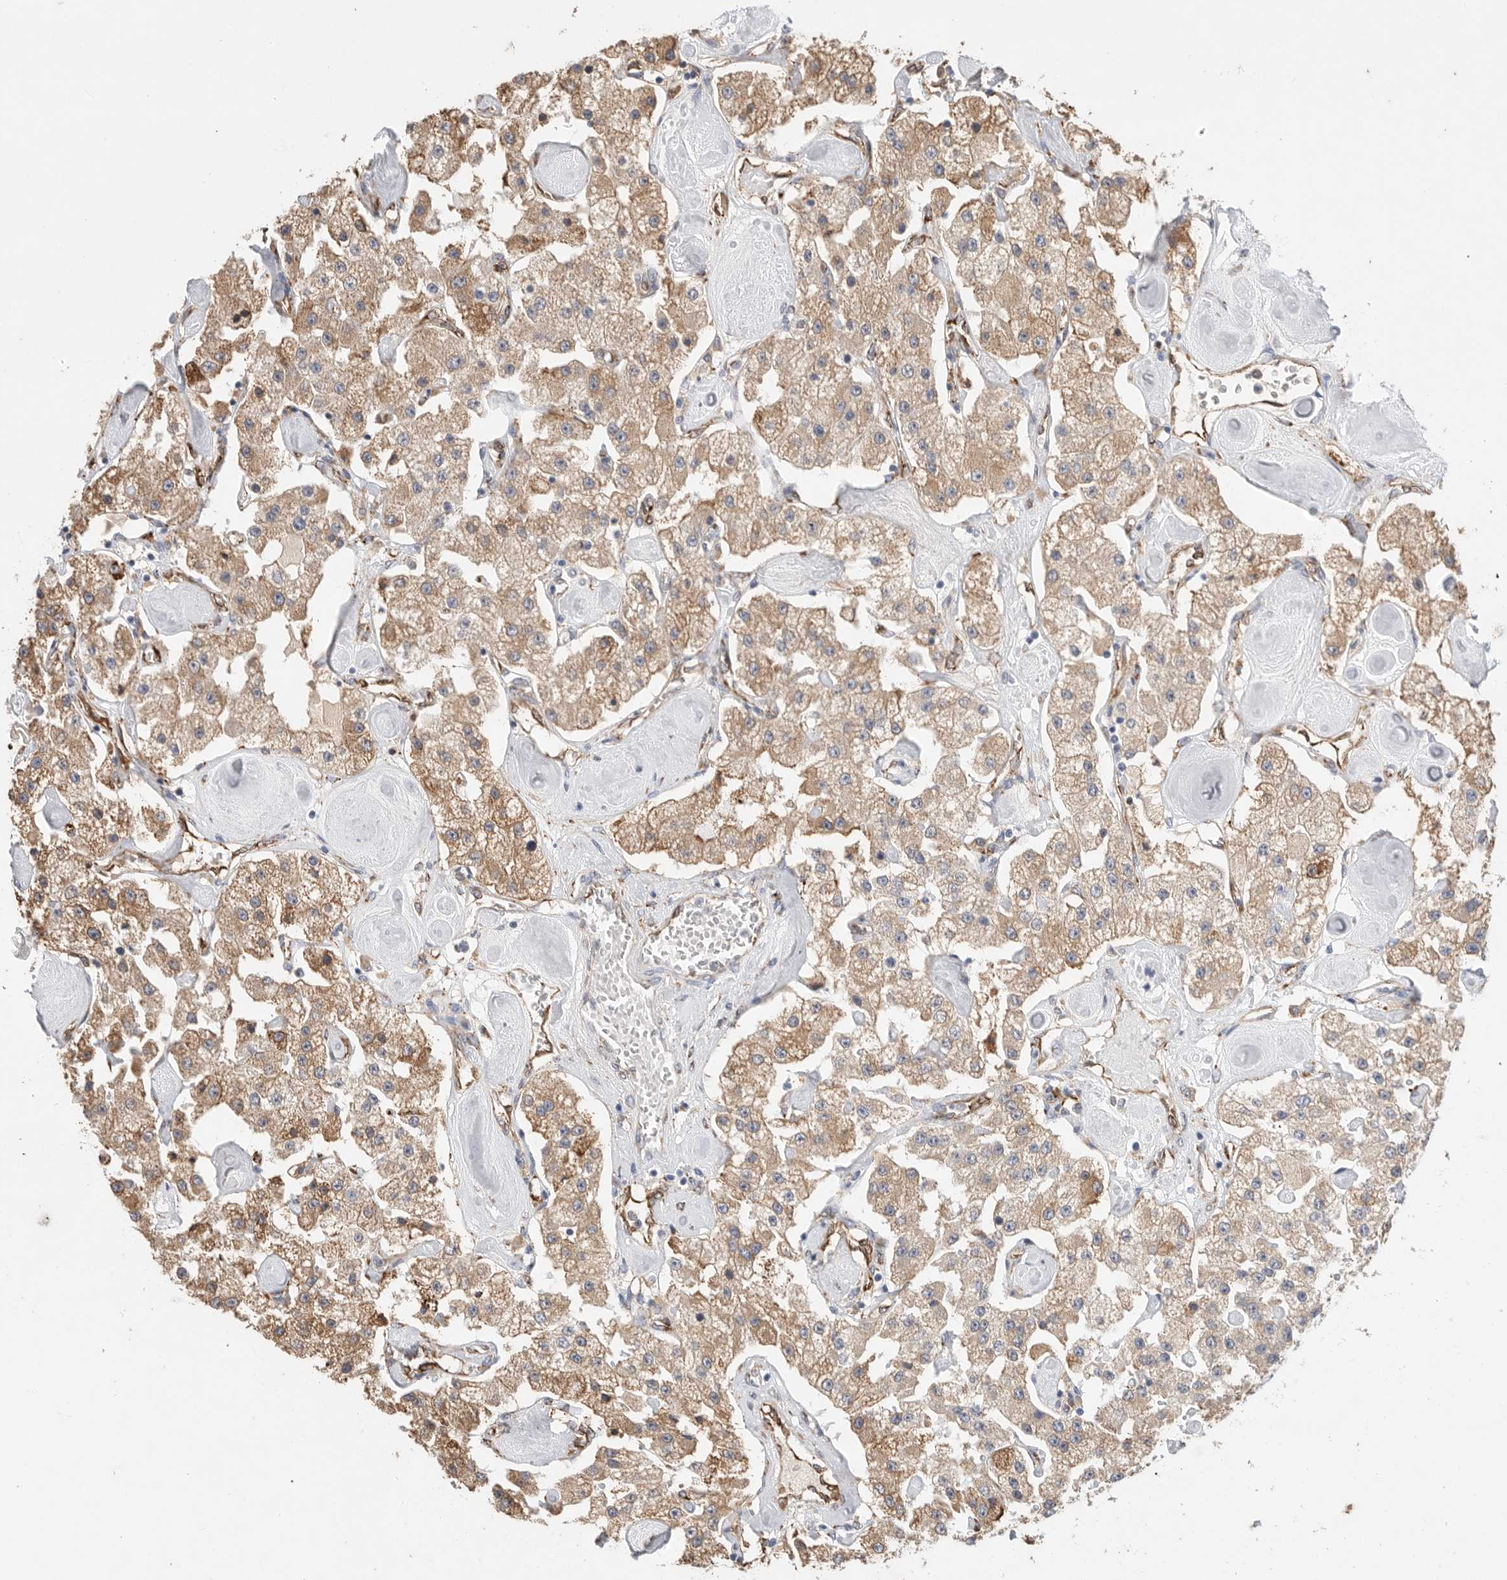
{"staining": {"intensity": "weak", "quantity": ">75%", "location": "cytoplasmic/membranous"}, "tissue": "carcinoid", "cell_type": "Tumor cells", "image_type": "cancer", "snomed": [{"axis": "morphology", "description": "Carcinoid, malignant, NOS"}, {"axis": "topography", "description": "Pancreas"}], "caption": "Protein analysis of carcinoid tissue demonstrates weak cytoplasmic/membranous positivity in approximately >75% of tumor cells.", "gene": "BLOC1S5", "patient": {"sex": "male", "age": 41}}